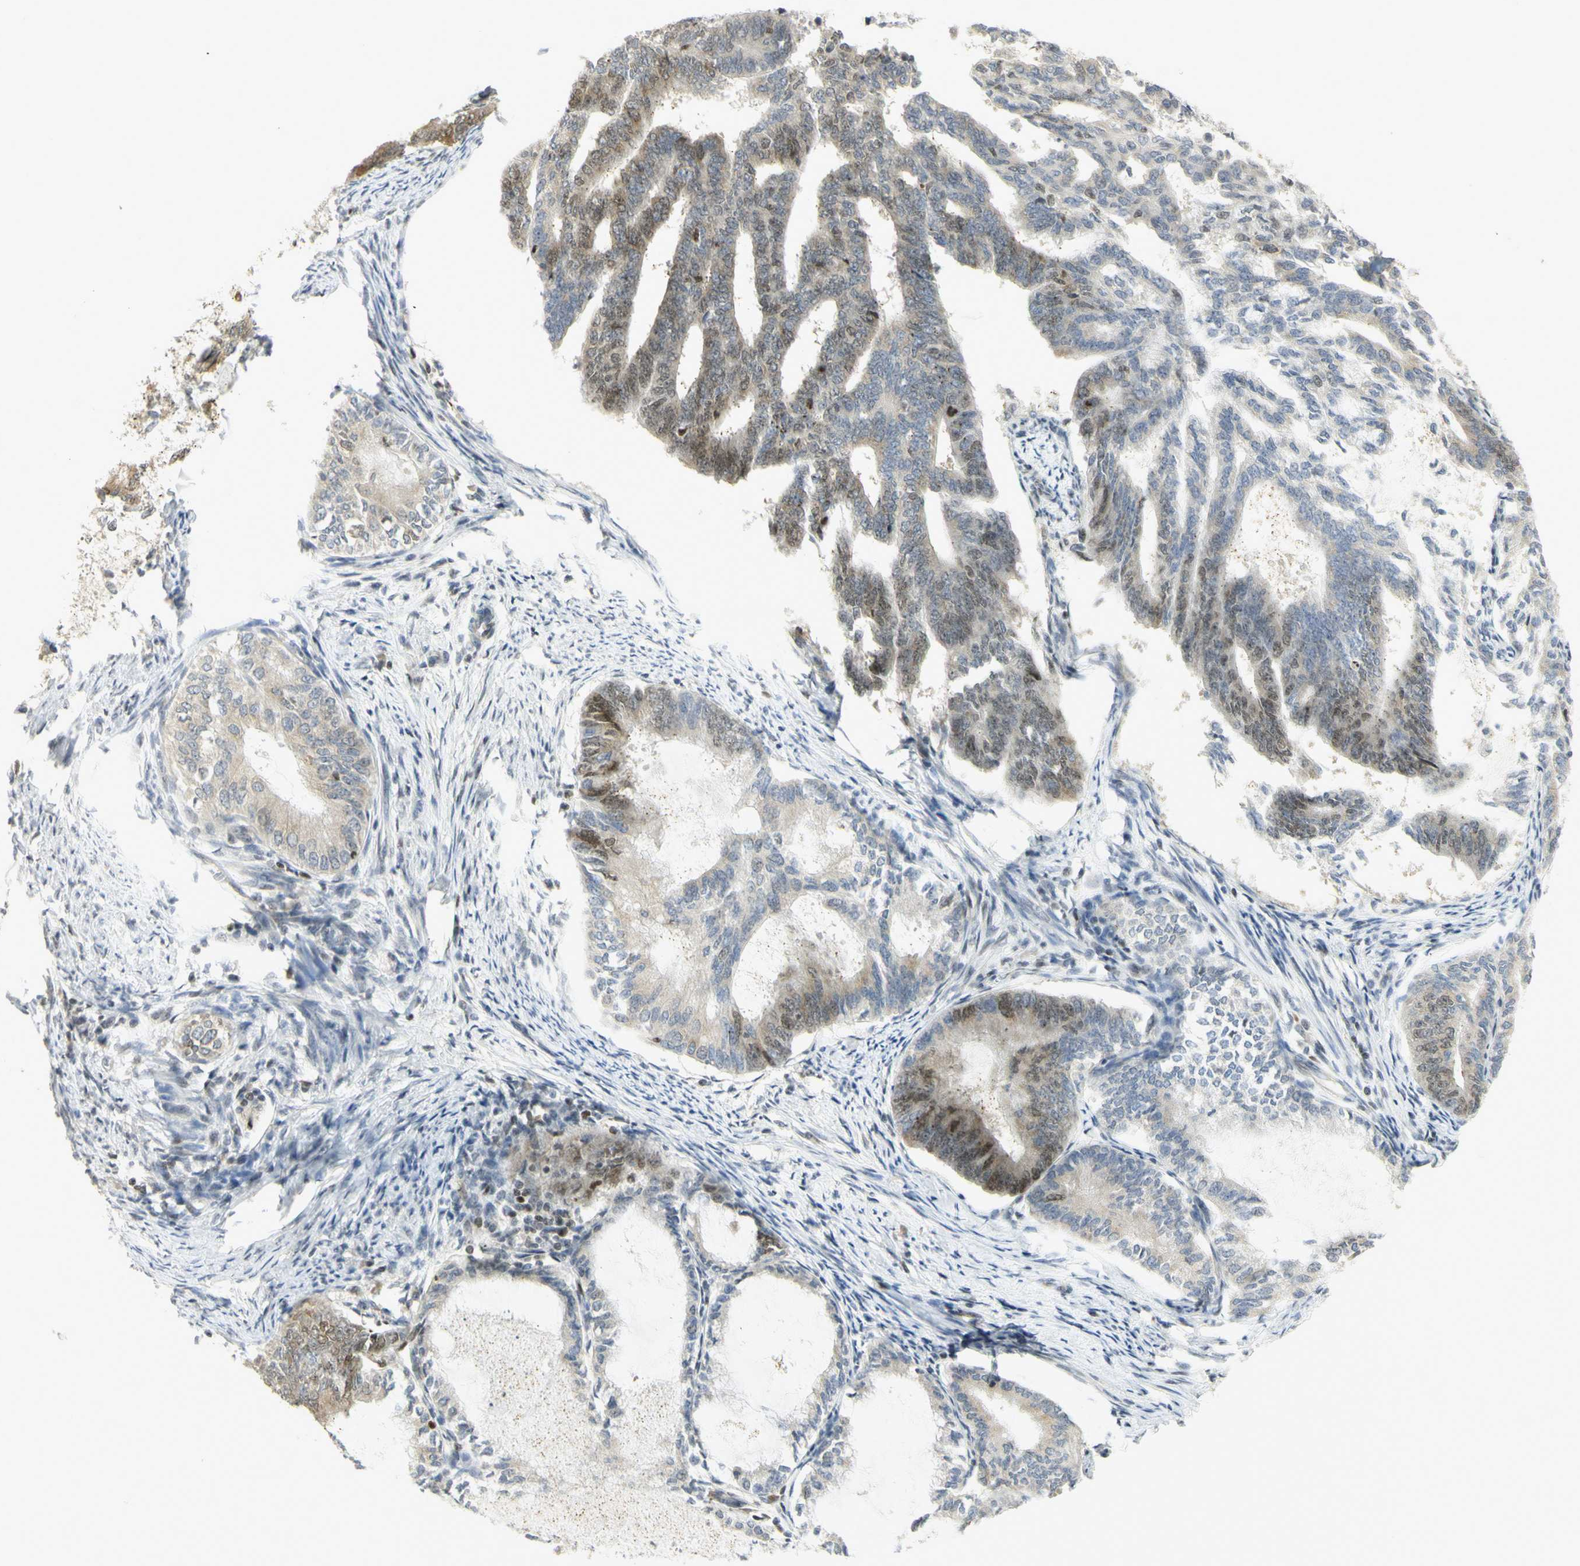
{"staining": {"intensity": "weak", "quantity": ">75%", "location": "cytoplasmic/membranous,nuclear"}, "tissue": "endometrial cancer", "cell_type": "Tumor cells", "image_type": "cancer", "snomed": [{"axis": "morphology", "description": "Adenocarcinoma, NOS"}, {"axis": "topography", "description": "Endometrium"}], "caption": "Immunohistochemistry of endometrial cancer displays low levels of weak cytoplasmic/membranous and nuclear positivity in approximately >75% of tumor cells.", "gene": "KIF11", "patient": {"sex": "female", "age": 86}}